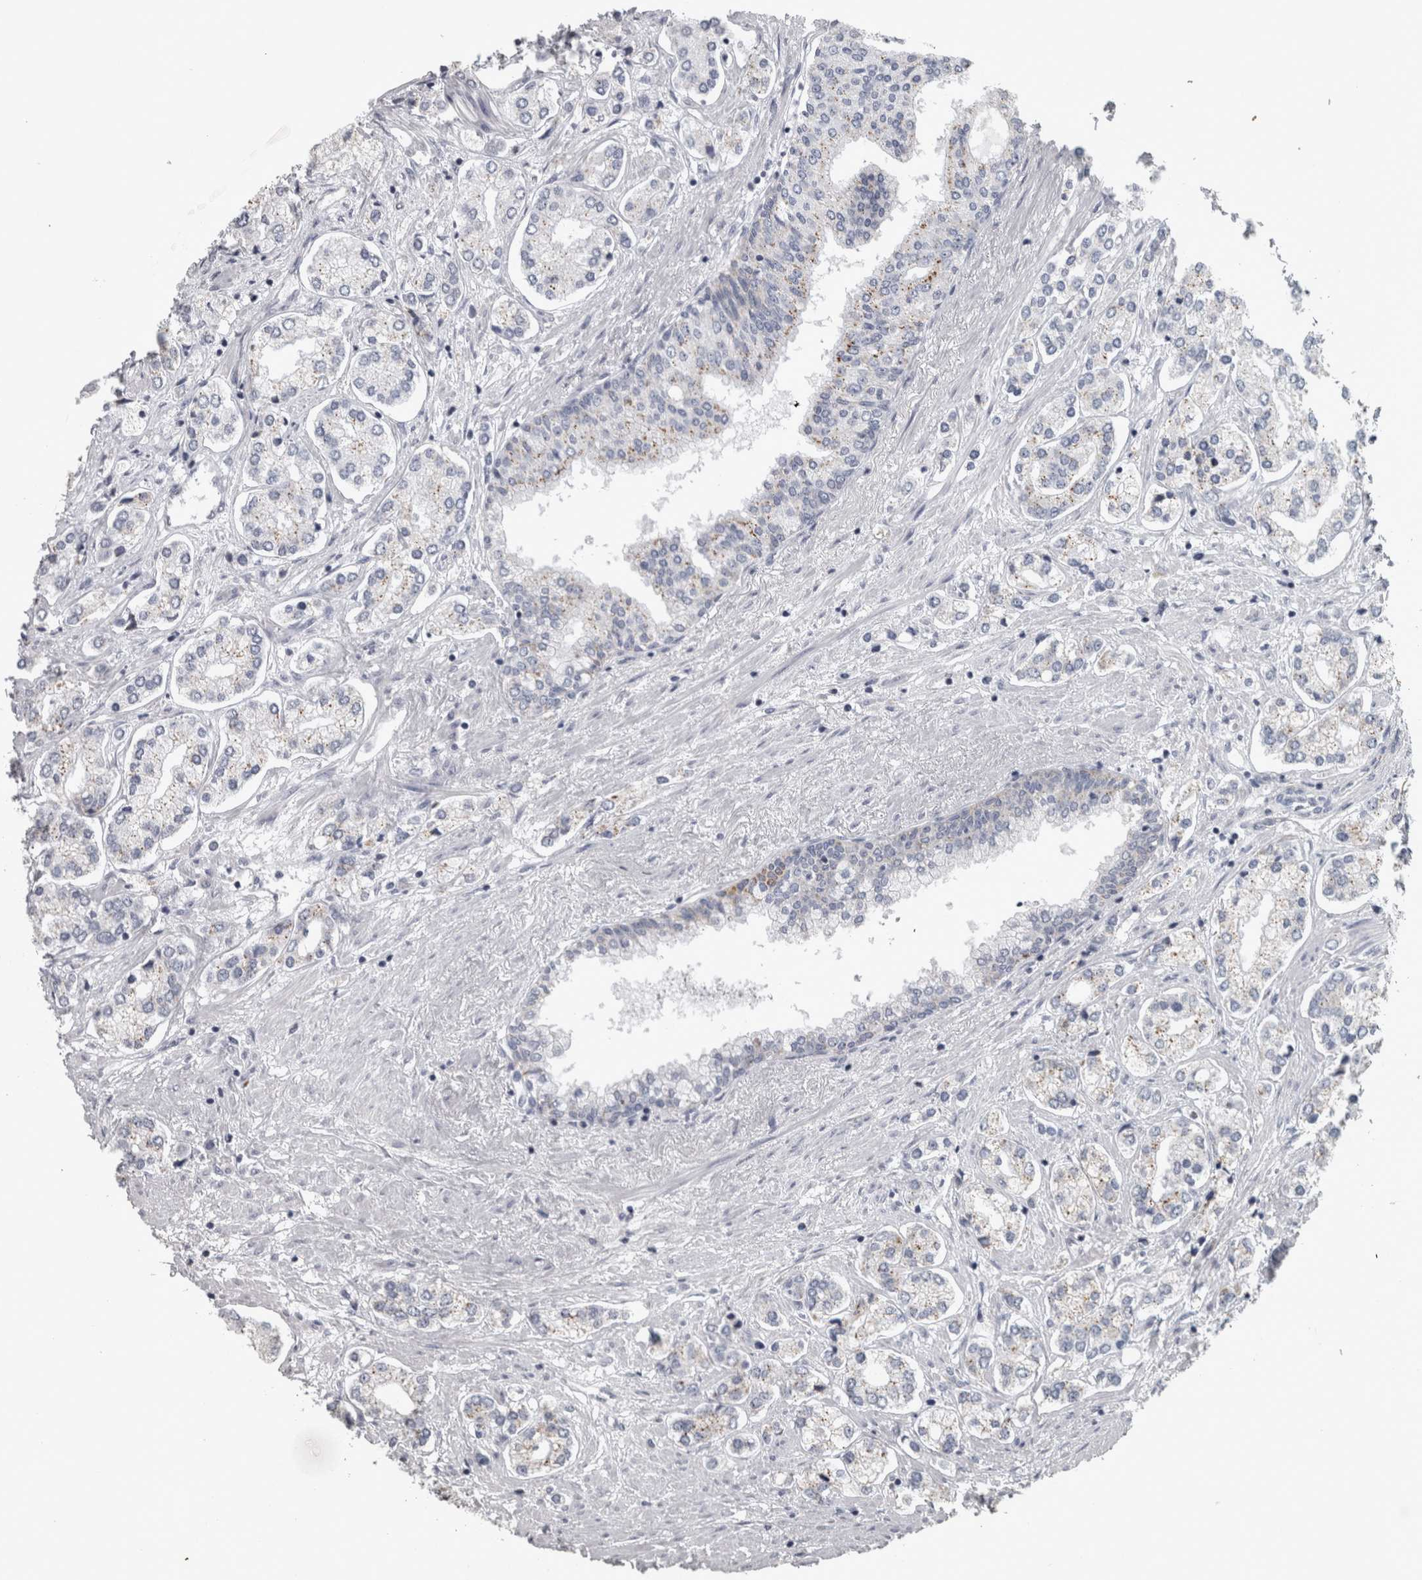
{"staining": {"intensity": "negative", "quantity": "none", "location": "none"}, "tissue": "prostate cancer", "cell_type": "Tumor cells", "image_type": "cancer", "snomed": [{"axis": "morphology", "description": "Adenocarcinoma, High grade"}, {"axis": "topography", "description": "Prostate"}], "caption": "This is an immunohistochemistry photomicrograph of human high-grade adenocarcinoma (prostate). There is no staining in tumor cells.", "gene": "DBT", "patient": {"sex": "male", "age": 66}}